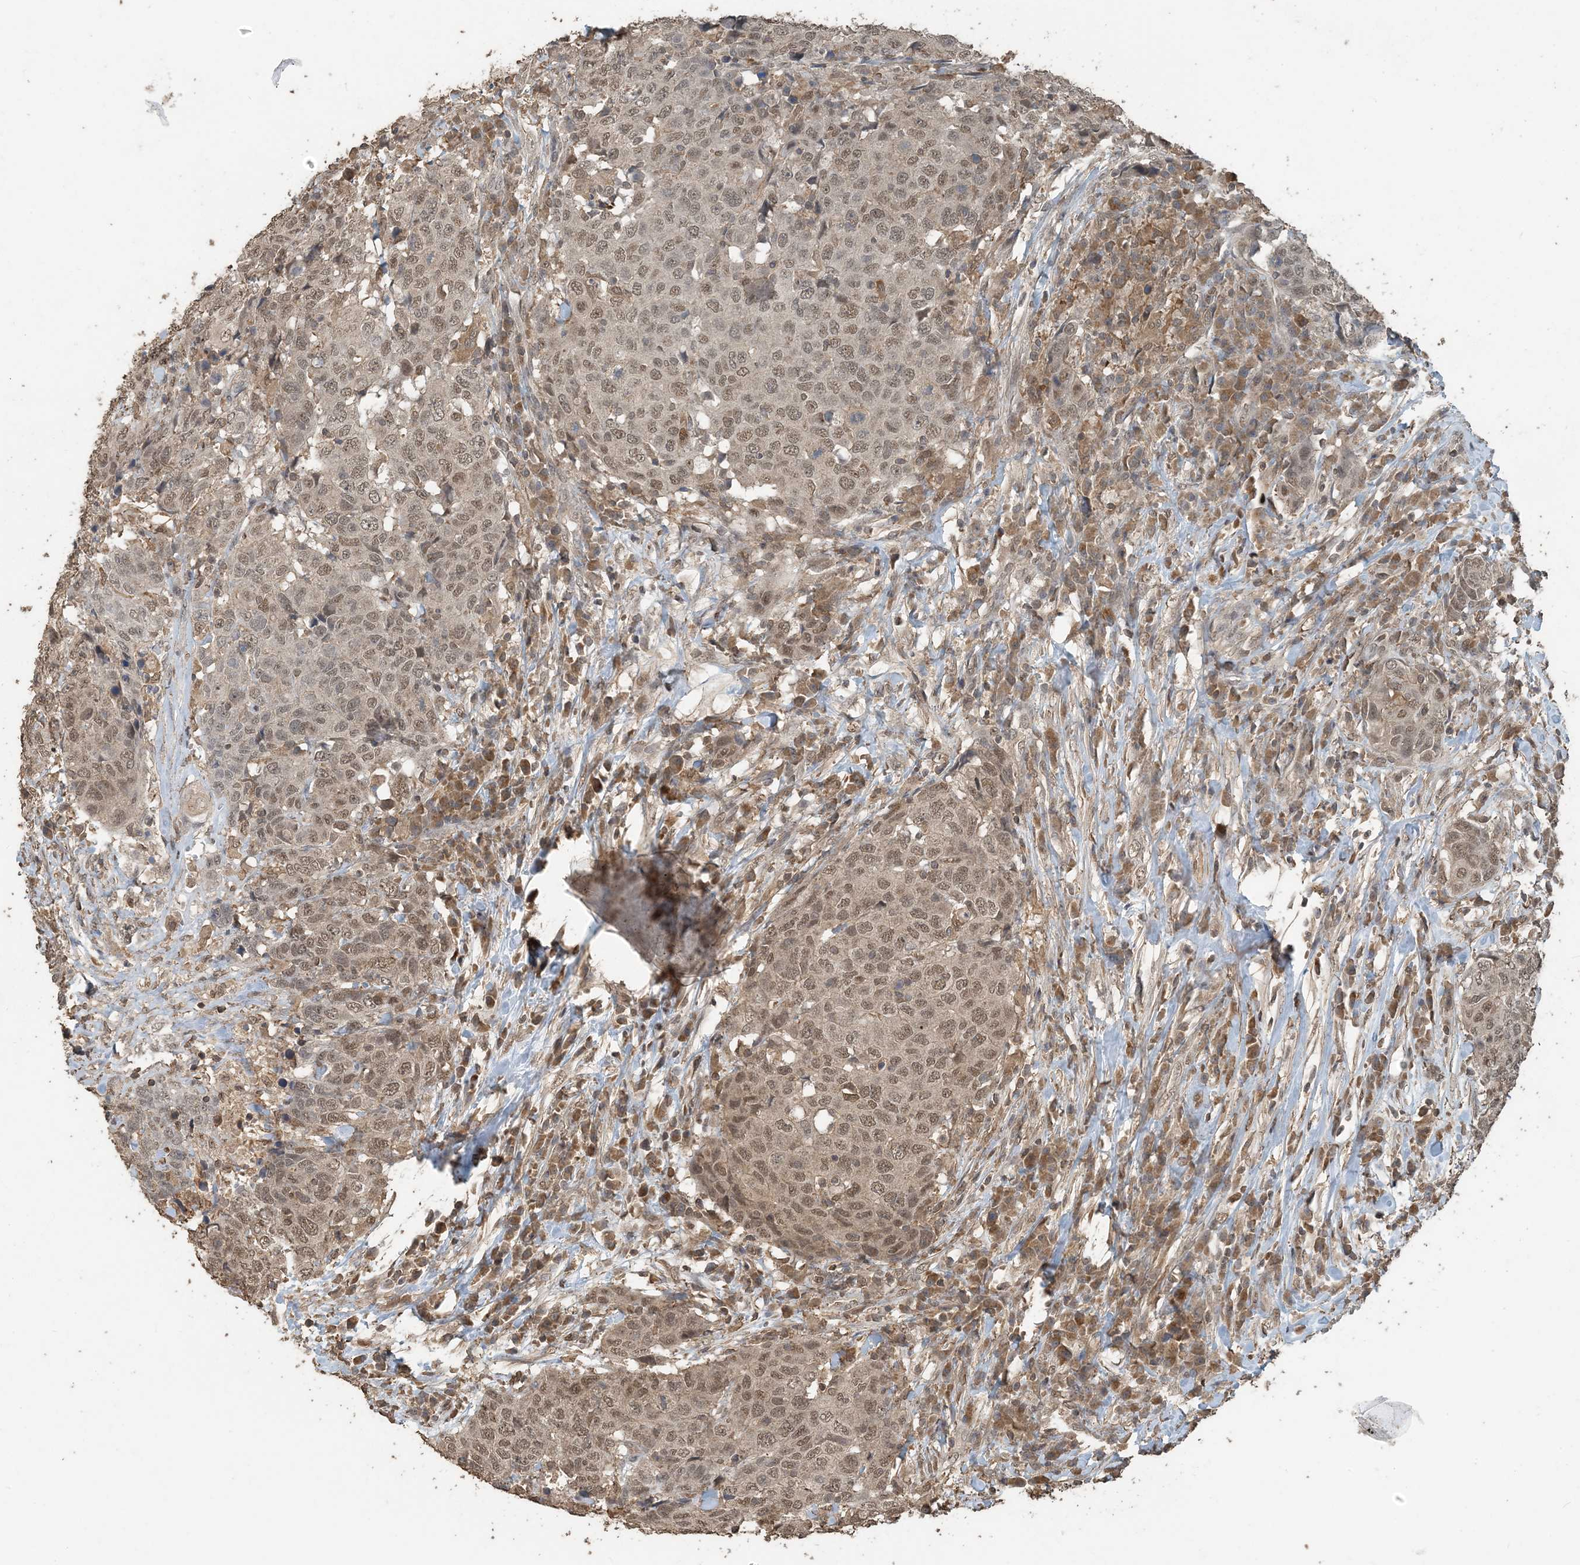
{"staining": {"intensity": "moderate", "quantity": ">75%", "location": "nuclear"}, "tissue": "head and neck cancer", "cell_type": "Tumor cells", "image_type": "cancer", "snomed": [{"axis": "morphology", "description": "Squamous cell carcinoma, NOS"}, {"axis": "topography", "description": "Head-Neck"}], "caption": "This micrograph demonstrates immunohistochemistry (IHC) staining of human head and neck cancer, with medium moderate nuclear expression in about >75% of tumor cells.", "gene": "ZC3H12A", "patient": {"sex": "male", "age": 66}}